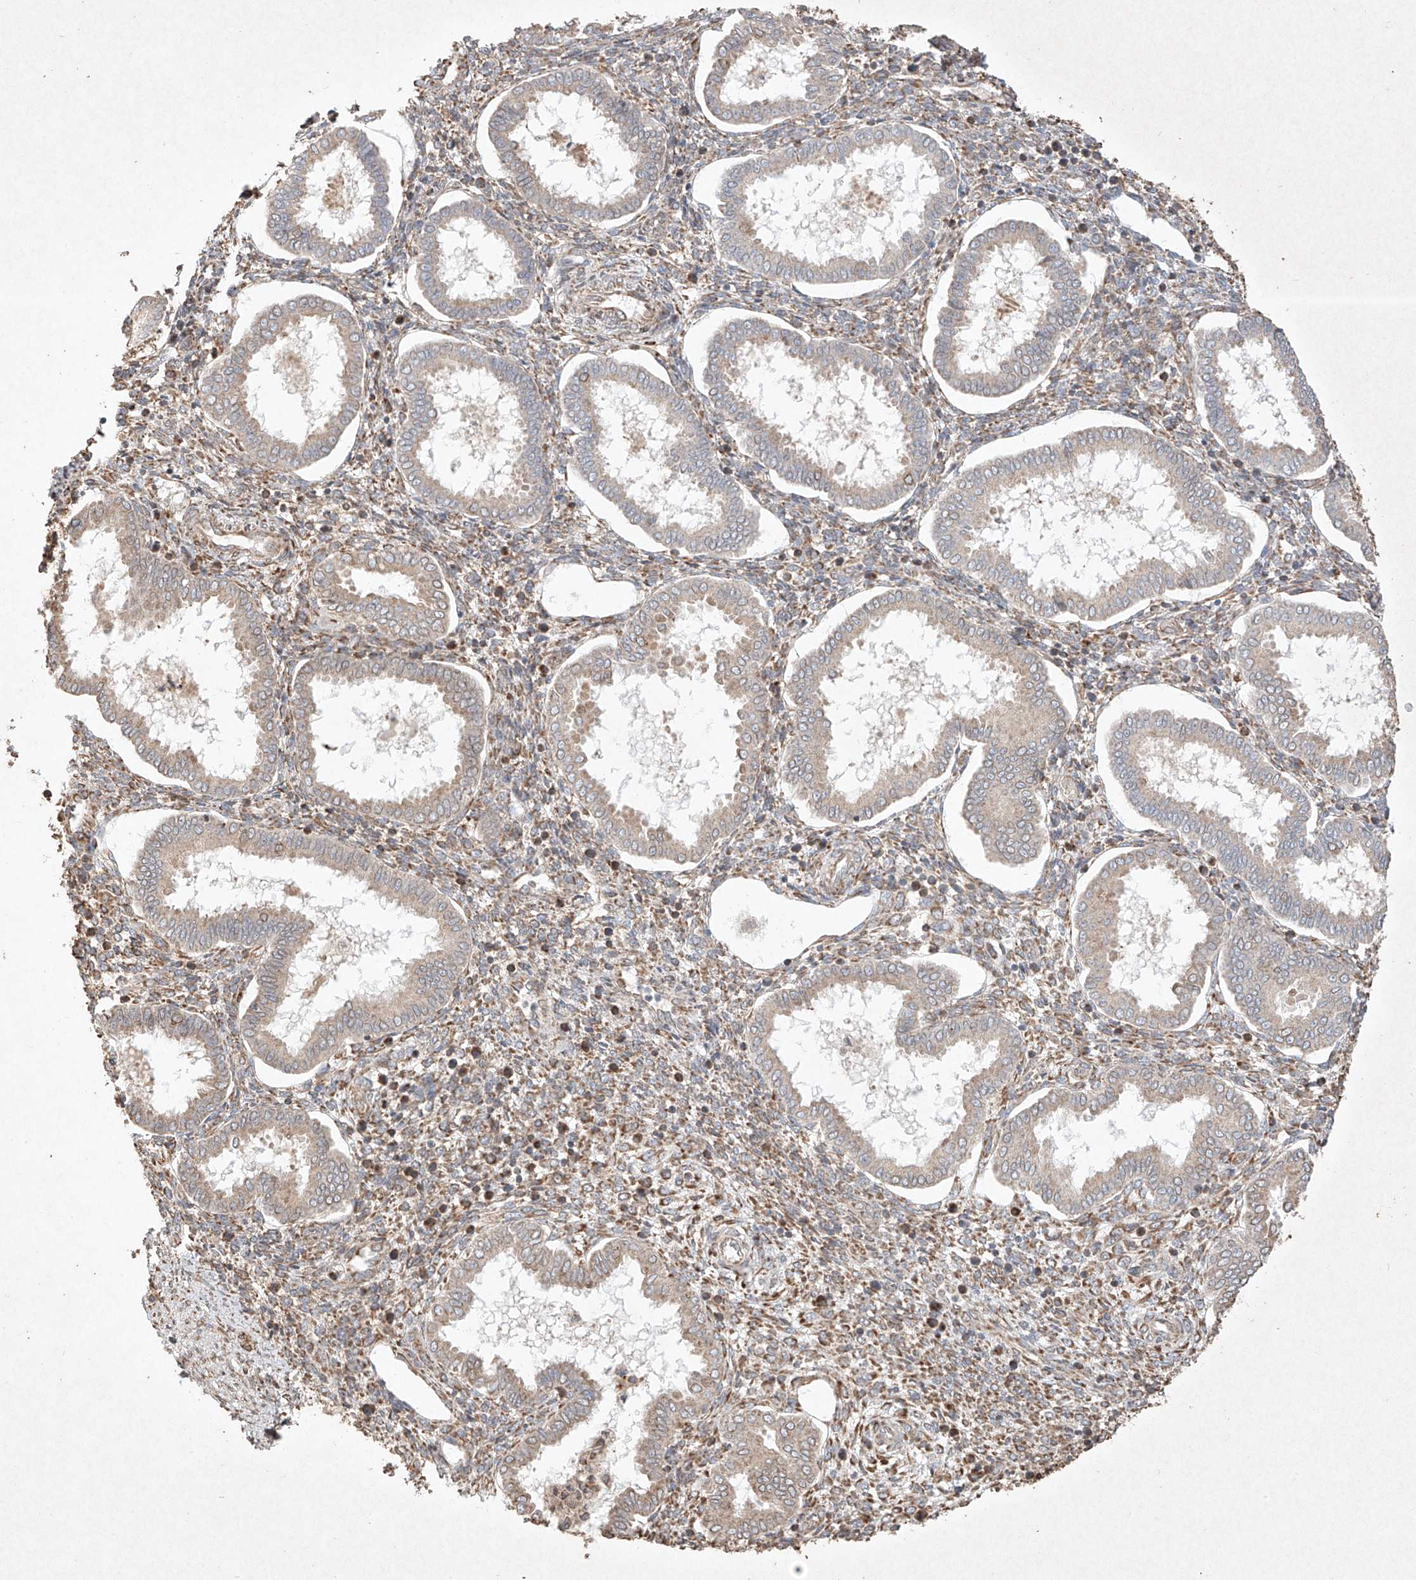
{"staining": {"intensity": "moderate", "quantity": "25%-75%", "location": "cytoplasmic/membranous"}, "tissue": "endometrium", "cell_type": "Cells in endometrial stroma", "image_type": "normal", "snomed": [{"axis": "morphology", "description": "Normal tissue, NOS"}, {"axis": "topography", "description": "Endometrium"}], "caption": "Immunohistochemical staining of benign human endometrium demonstrates moderate cytoplasmic/membranous protein staining in approximately 25%-75% of cells in endometrial stroma.", "gene": "SEMA3B", "patient": {"sex": "female", "age": 24}}